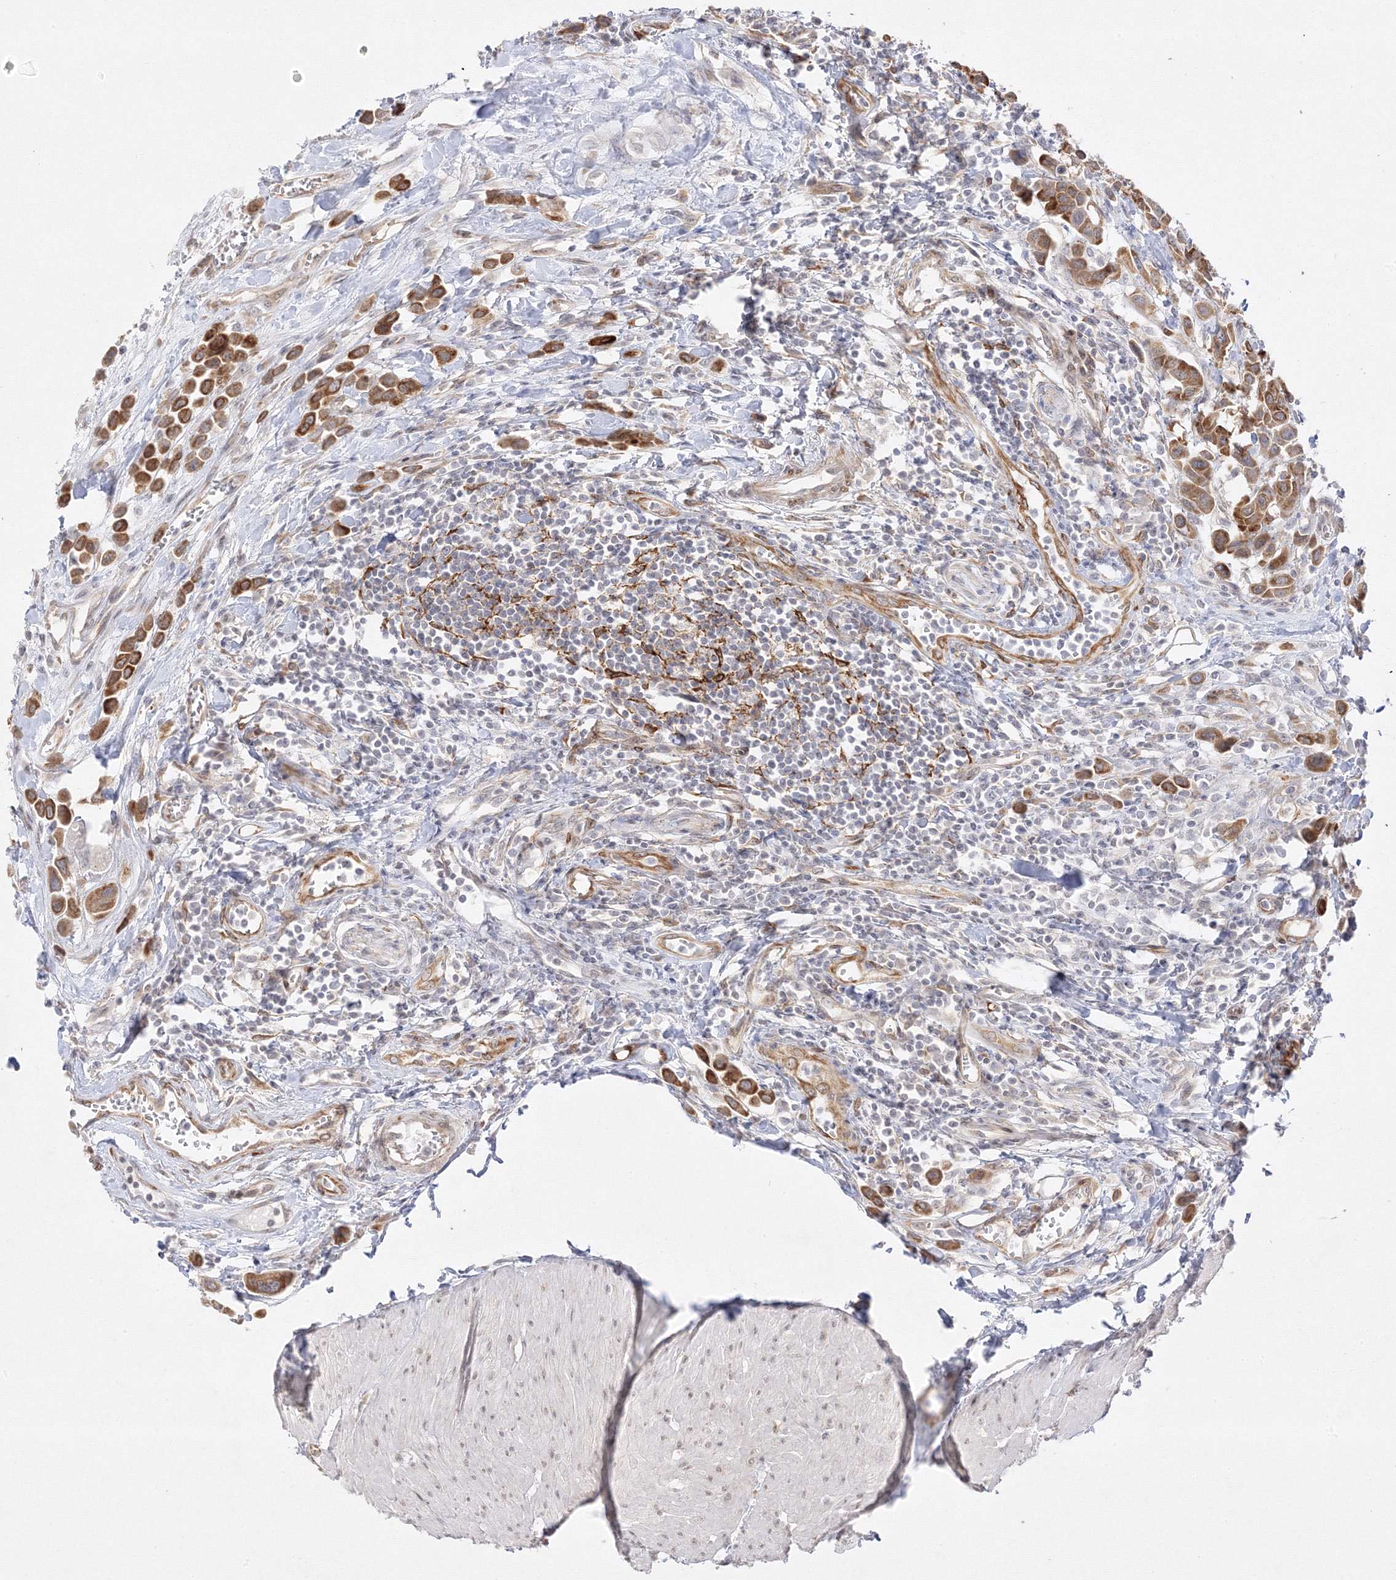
{"staining": {"intensity": "strong", "quantity": ">75%", "location": "cytoplasmic/membranous"}, "tissue": "urothelial cancer", "cell_type": "Tumor cells", "image_type": "cancer", "snomed": [{"axis": "morphology", "description": "Urothelial carcinoma, High grade"}, {"axis": "topography", "description": "Urinary bladder"}], "caption": "This is an image of IHC staining of high-grade urothelial carcinoma, which shows strong positivity in the cytoplasmic/membranous of tumor cells.", "gene": "C2CD2", "patient": {"sex": "male", "age": 50}}